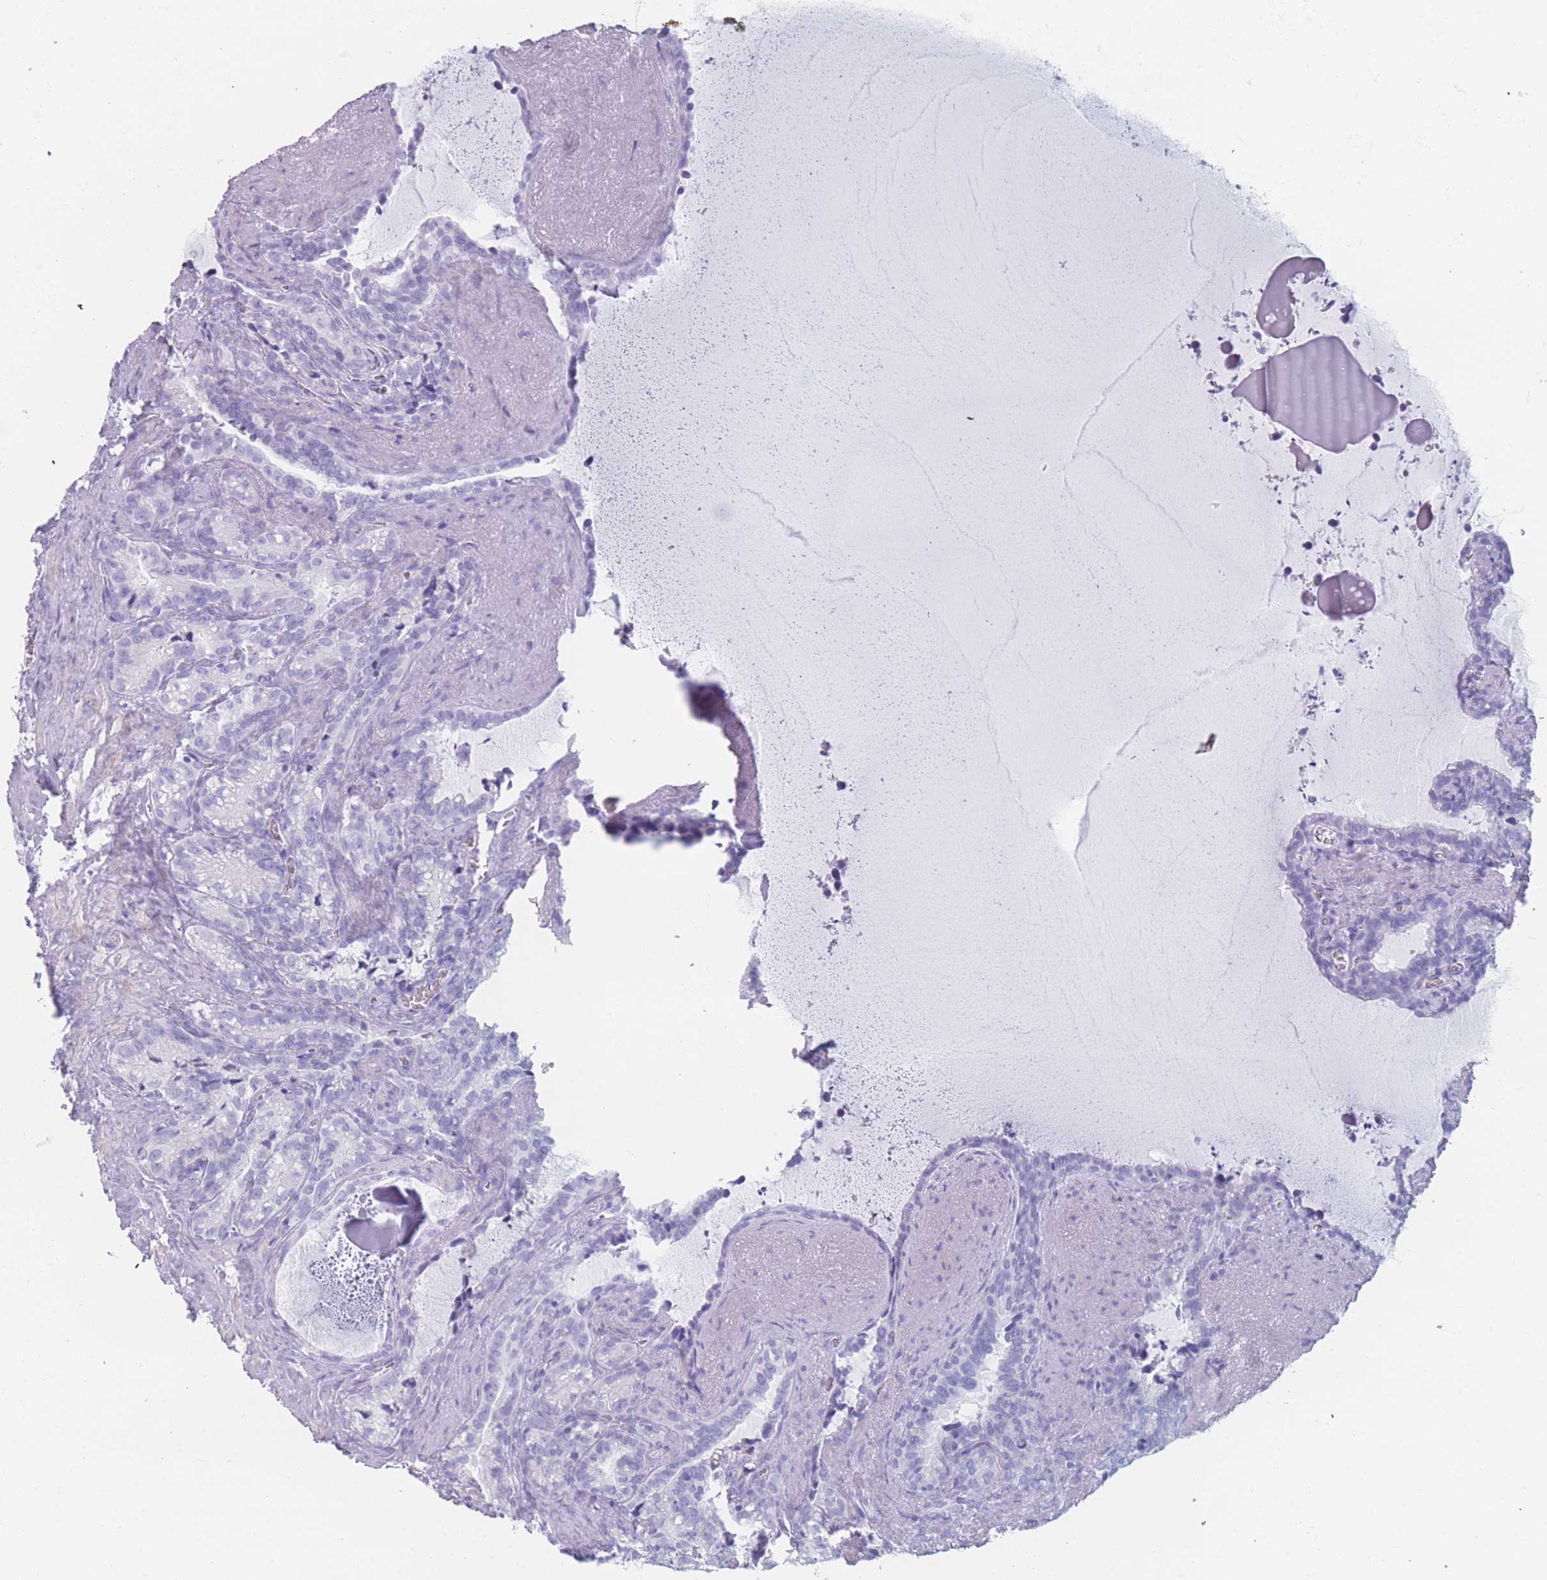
{"staining": {"intensity": "negative", "quantity": "none", "location": "none"}, "tissue": "seminal vesicle", "cell_type": "Glandular cells", "image_type": "normal", "snomed": [{"axis": "morphology", "description": "Normal tissue, NOS"}, {"axis": "topography", "description": "Prostate"}, {"axis": "topography", "description": "Seminal veicle"}], "caption": "Glandular cells show no significant protein positivity in benign seminal vesicle.", "gene": "OR5D16", "patient": {"sex": "male", "age": 58}}